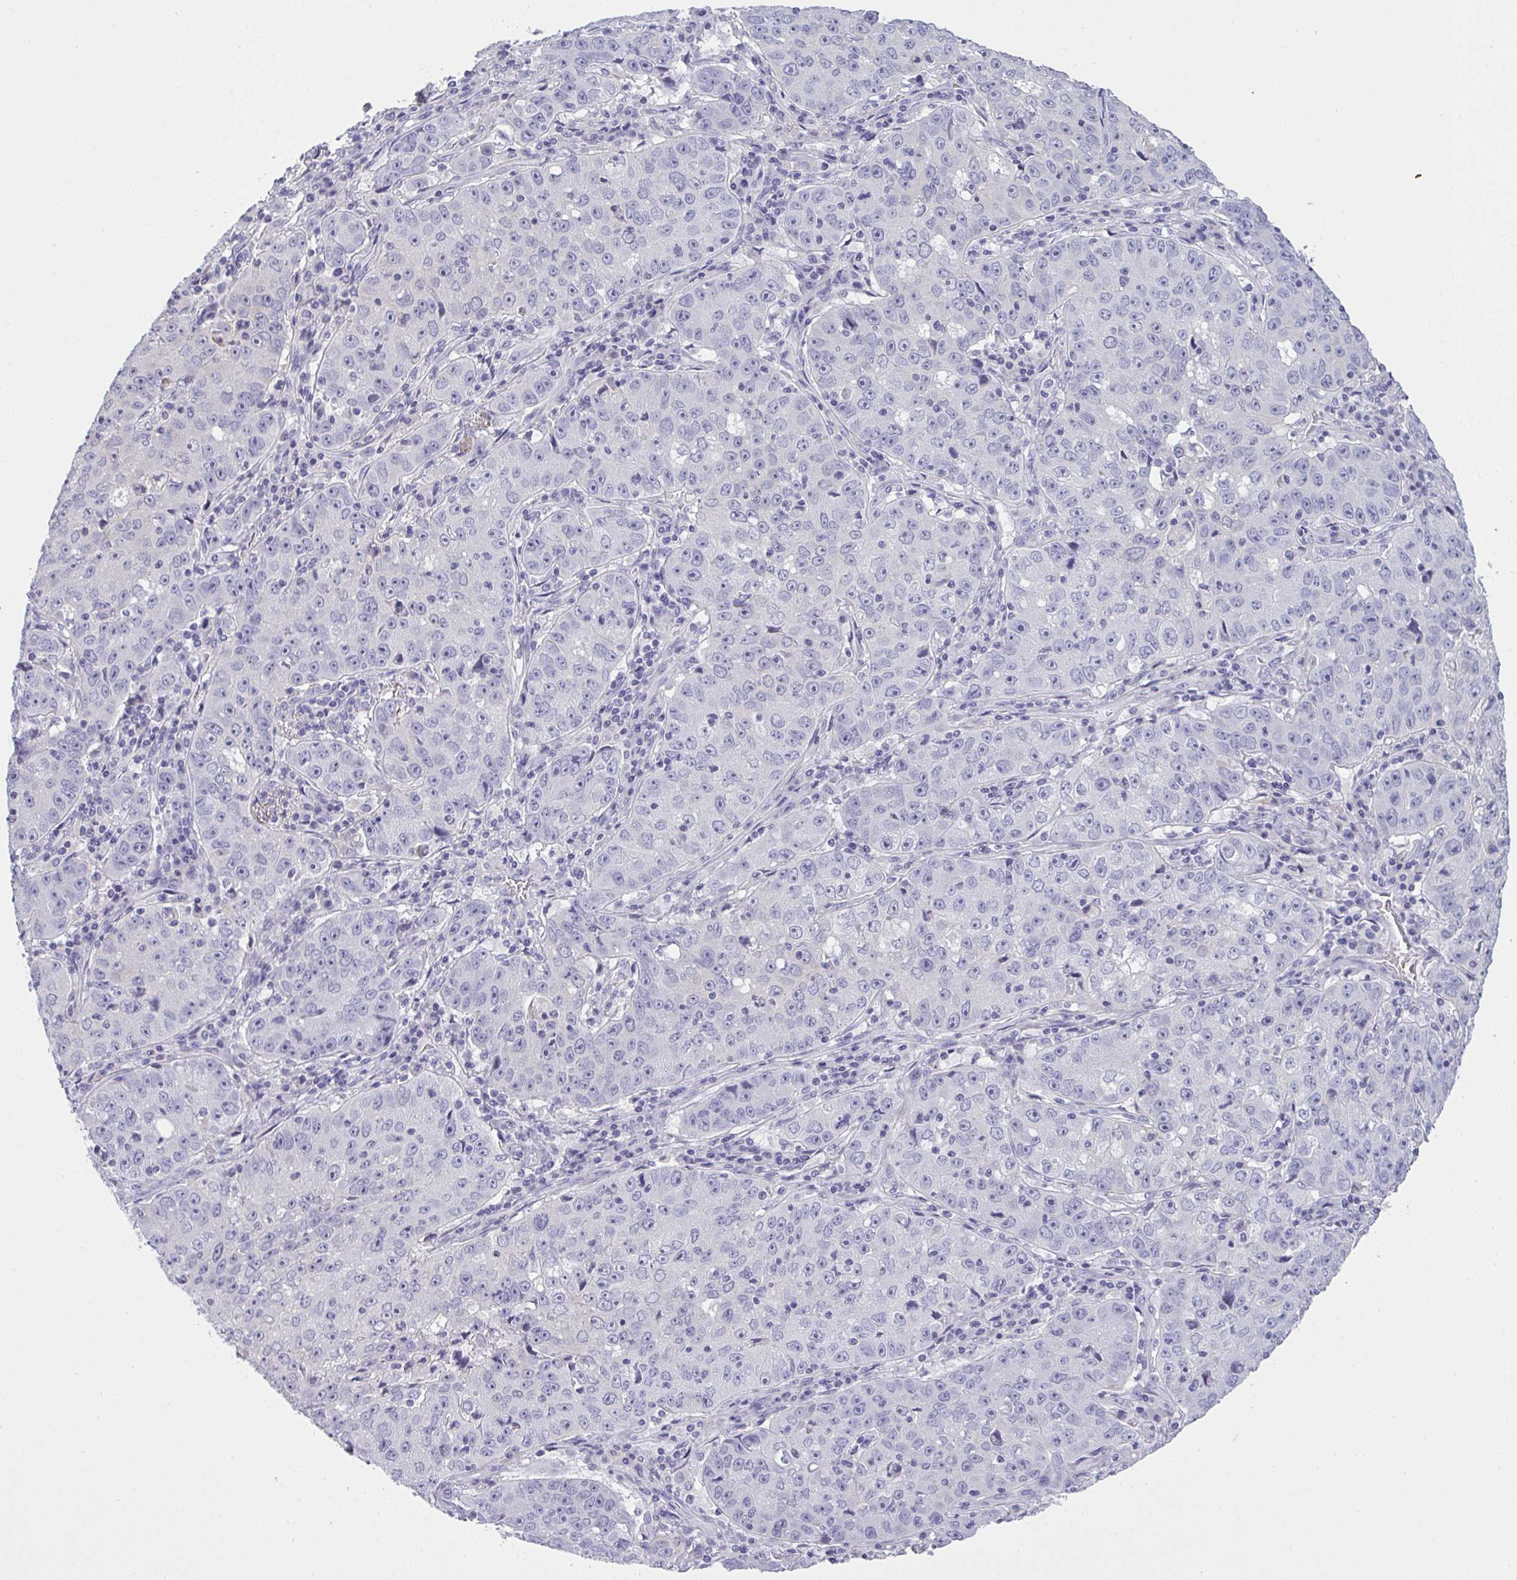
{"staining": {"intensity": "negative", "quantity": "none", "location": "none"}, "tissue": "lung cancer", "cell_type": "Tumor cells", "image_type": "cancer", "snomed": [{"axis": "morphology", "description": "Normal morphology"}, {"axis": "morphology", "description": "Adenocarcinoma, NOS"}, {"axis": "topography", "description": "Lymph node"}, {"axis": "topography", "description": "Lung"}], "caption": "IHC photomicrograph of neoplastic tissue: adenocarcinoma (lung) stained with DAB reveals no significant protein staining in tumor cells.", "gene": "GSDMB", "patient": {"sex": "female", "age": 57}}